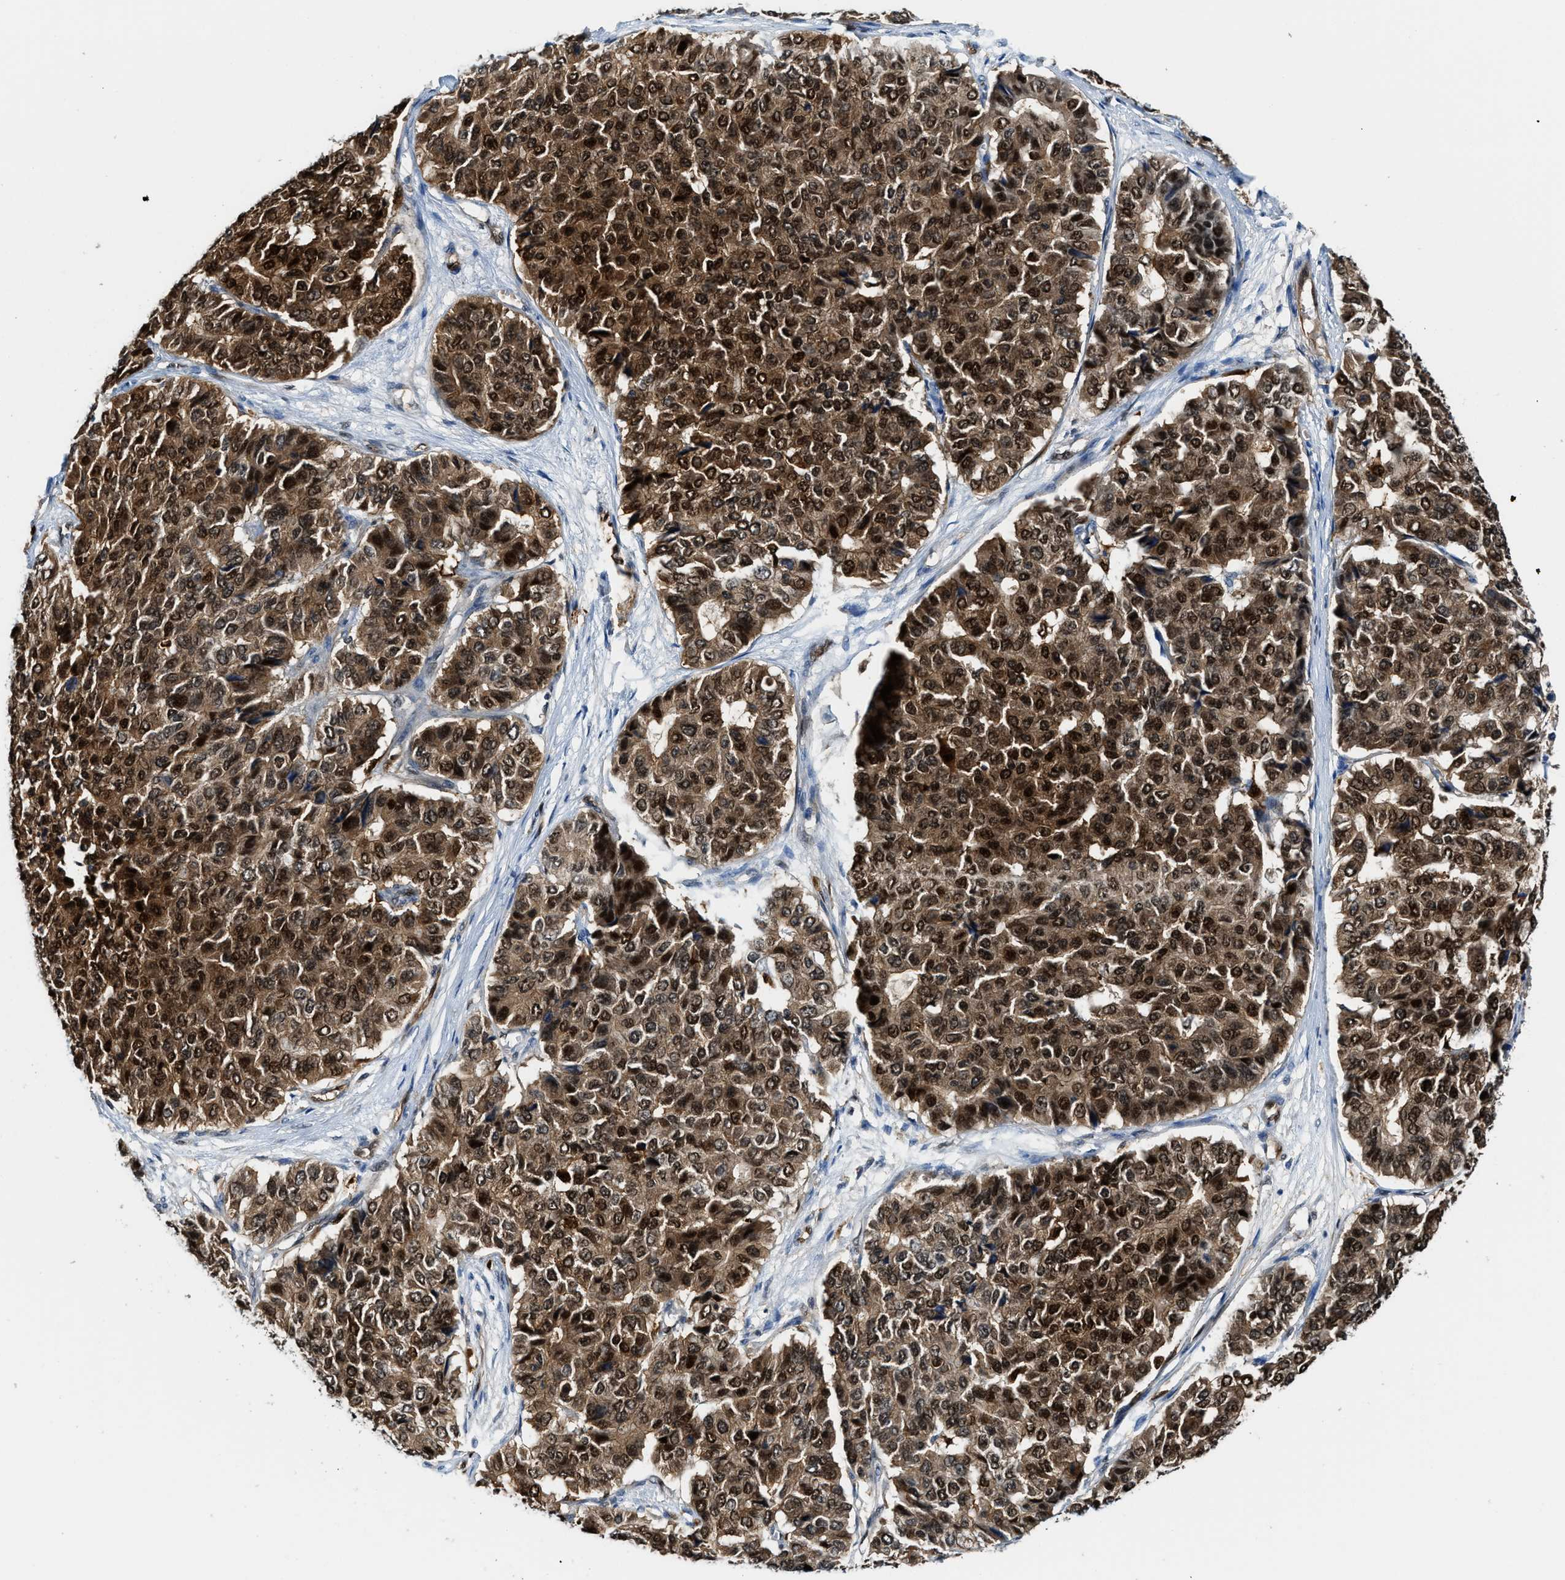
{"staining": {"intensity": "strong", "quantity": ">75%", "location": "cytoplasmic/membranous,nuclear"}, "tissue": "pancreatic cancer", "cell_type": "Tumor cells", "image_type": "cancer", "snomed": [{"axis": "morphology", "description": "Adenocarcinoma, NOS"}, {"axis": "topography", "description": "Pancreas"}], "caption": "Immunohistochemical staining of human pancreatic cancer (adenocarcinoma) reveals high levels of strong cytoplasmic/membranous and nuclear protein staining in approximately >75% of tumor cells.", "gene": "LTA4H", "patient": {"sex": "male", "age": 50}}